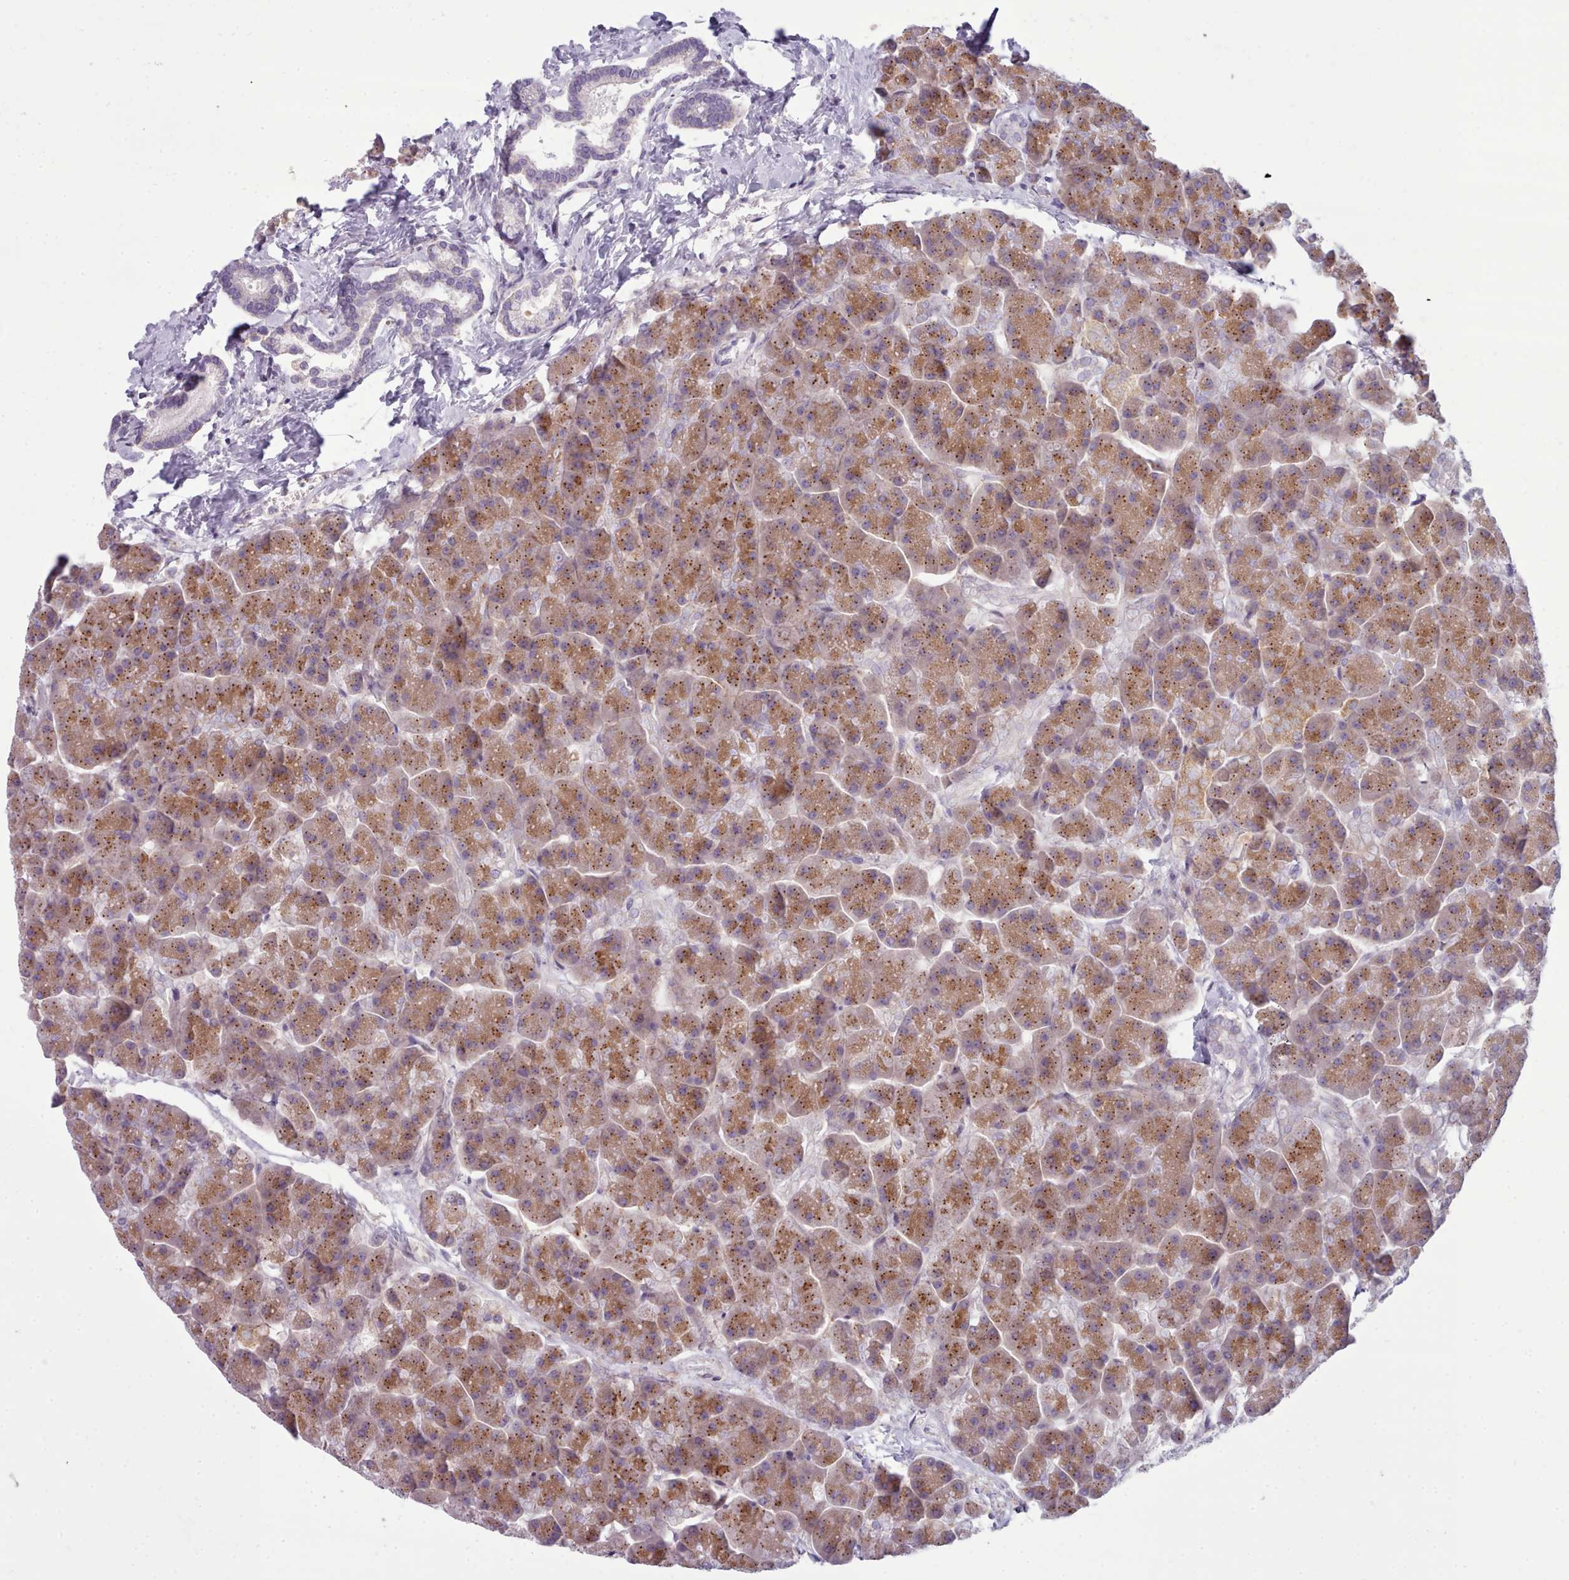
{"staining": {"intensity": "strong", "quantity": ">75%", "location": "cytoplasmic/membranous"}, "tissue": "pancreas", "cell_type": "Exocrine glandular cells", "image_type": "normal", "snomed": [{"axis": "morphology", "description": "Normal tissue, NOS"}, {"axis": "topography", "description": "Pancreas"}, {"axis": "topography", "description": "Peripheral nerve tissue"}], "caption": "Human pancreas stained with a brown dye reveals strong cytoplasmic/membranous positive positivity in approximately >75% of exocrine glandular cells.", "gene": "MYRFL", "patient": {"sex": "male", "age": 54}}